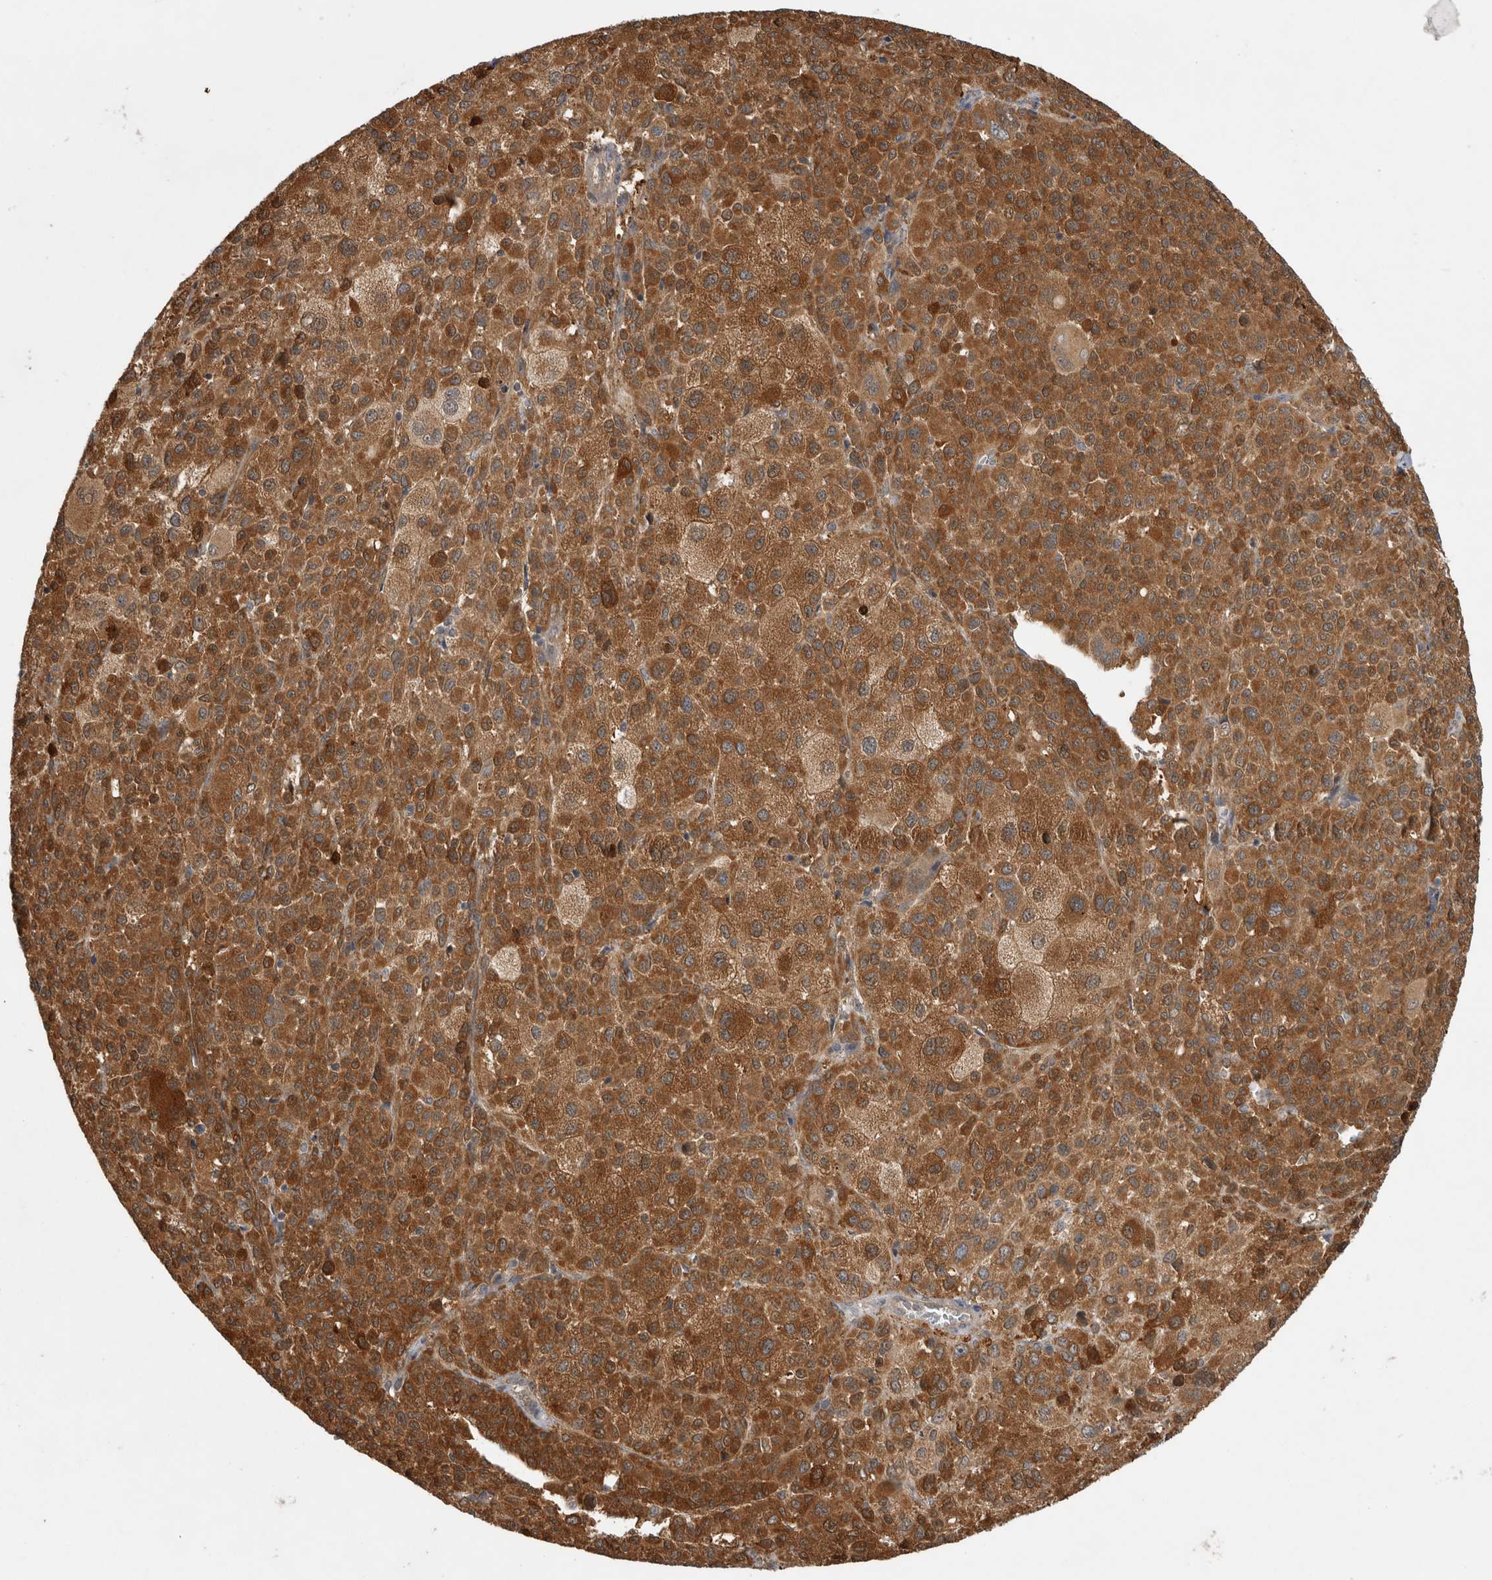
{"staining": {"intensity": "strong", "quantity": ">75%", "location": "cytoplasmic/membranous"}, "tissue": "melanoma", "cell_type": "Tumor cells", "image_type": "cancer", "snomed": [{"axis": "morphology", "description": "Malignant melanoma, Metastatic site"}, {"axis": "topography", "description": "Skin"}], "caption": "Strong cytoplasmic/membranous expression for a protein is identified in approximately >75% of tumor cells of melanoma using immunohistochemistry (IHC).", "gene": "TRMT61B", "patient": {"sex": "female", "age": 74}}